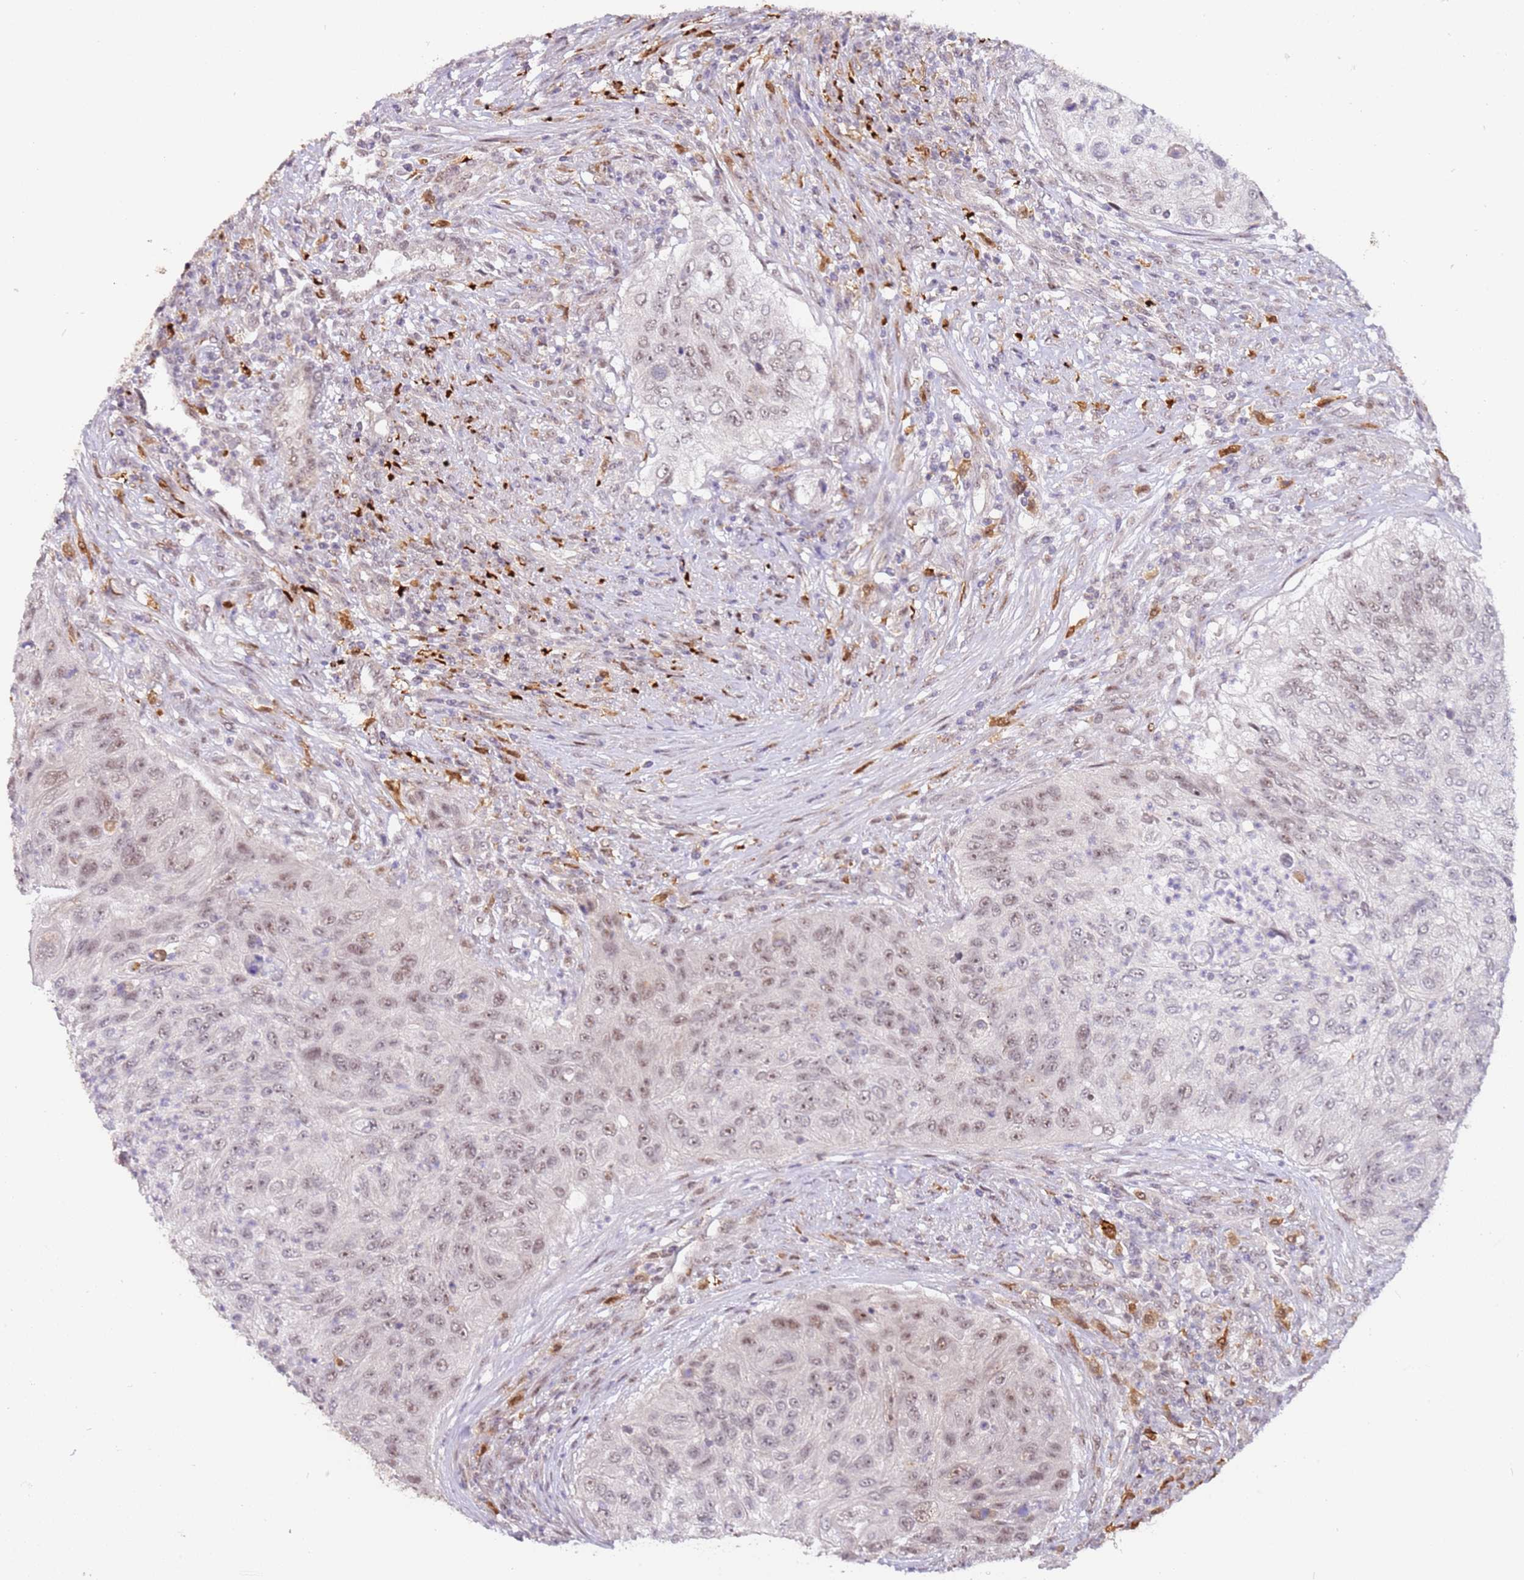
{"staining": {"intensity": "moderate", "quantity": "<25%", "location": "nuclear"}, "tissue": "urothelial cancer", "cell_type": "Tumor cells", "image_type": "cancer", "snomed": [{"axis": "morphology", "description": "Urothelial carcinoma, High grade"}, {"axis": "topography", "description": "Urinary bladder"}], "caption": "IHC of human urothelial cancer displays low levels of moderate nuclear positivity in approximately <25% of tumor cells.", "gene": "LGALSL", "patient": {"sex": "female", "age": 60}}